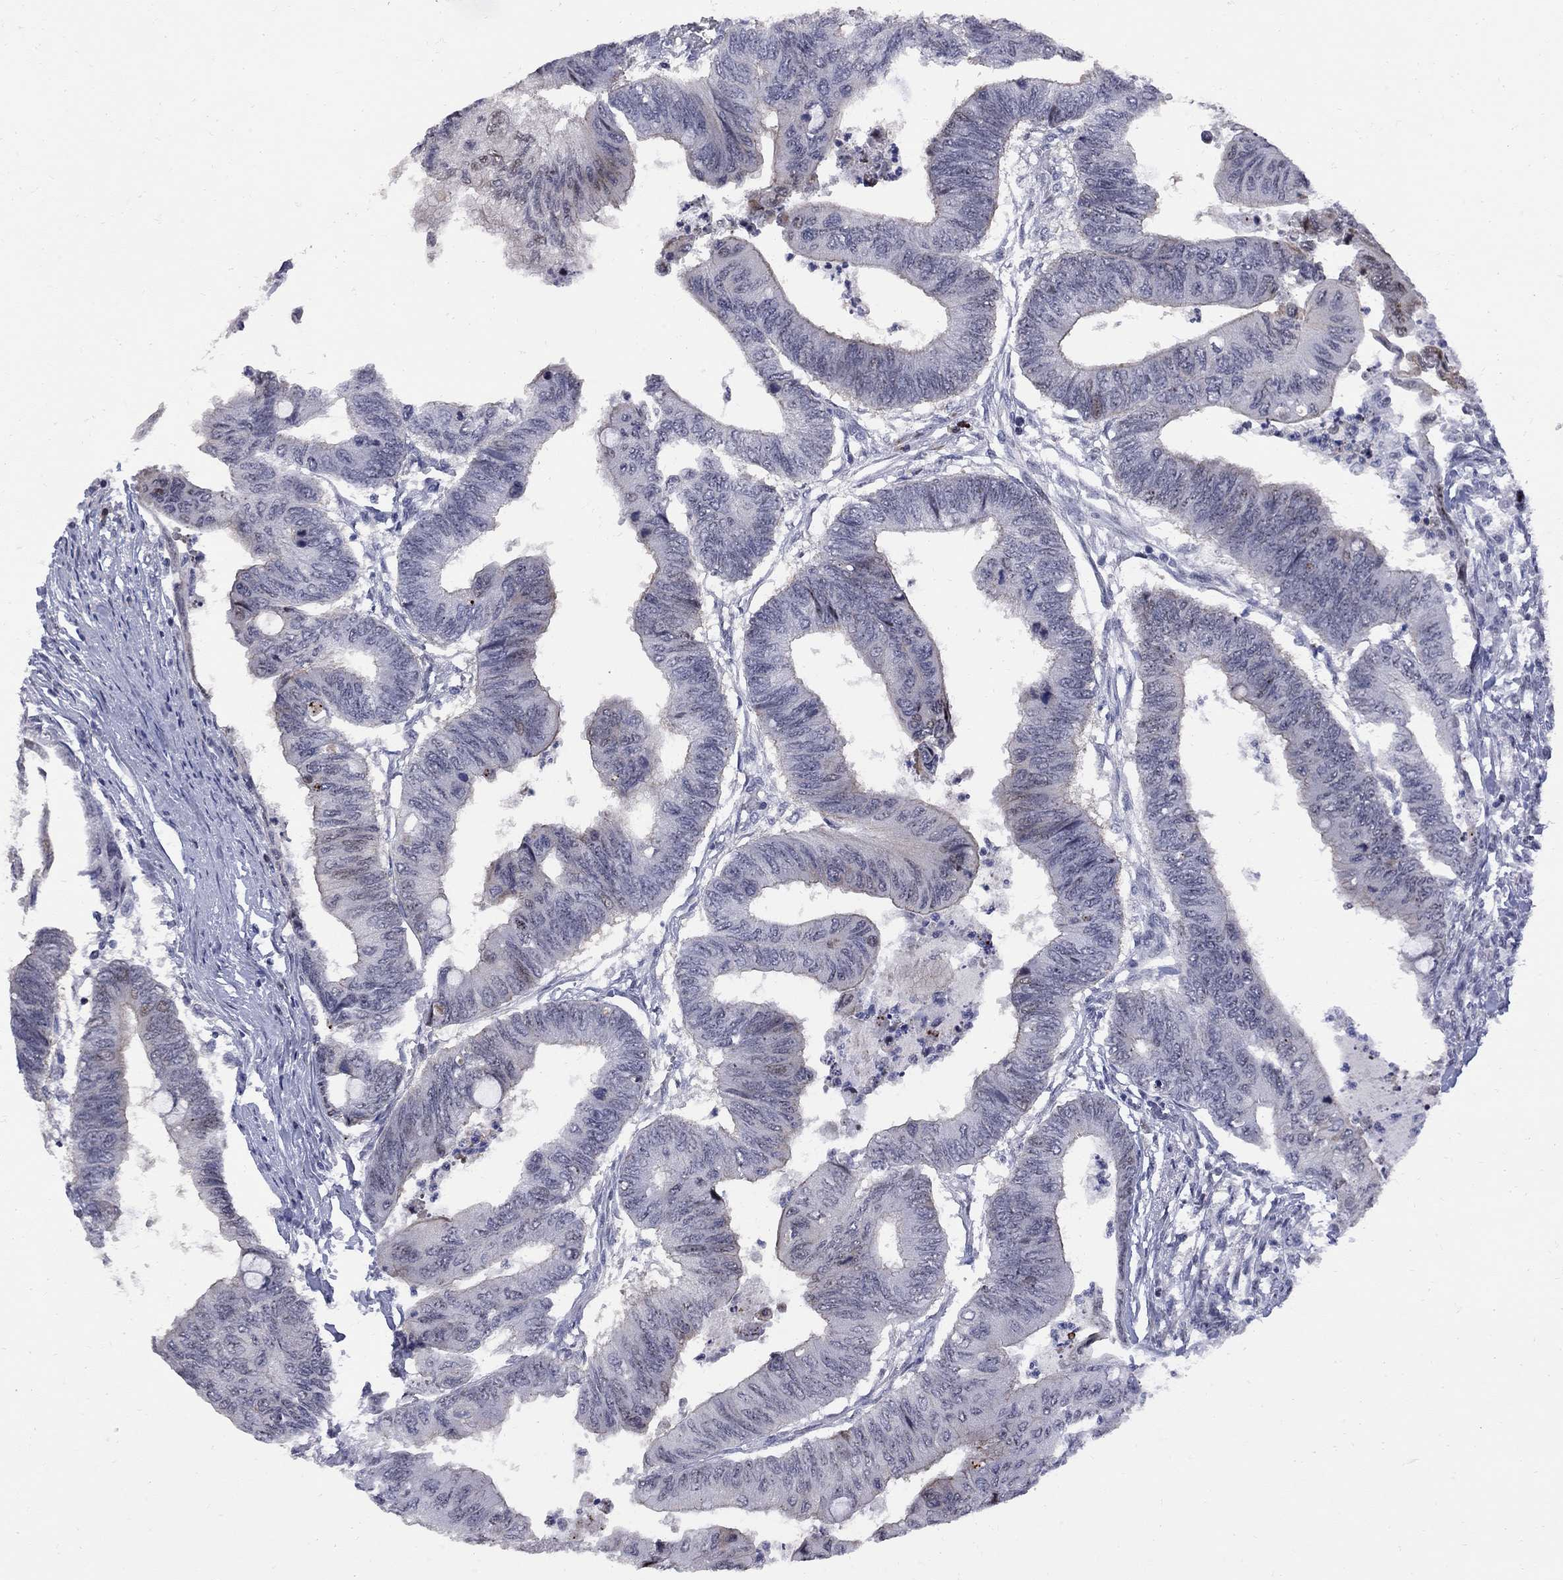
{"staining": {"intensity": "moderate", "quantity": "<25%", "location": "nuclear"}, "tissue": "colorectal cancer", "cell_type": "Tumor cells", "image_type": "cancer", "snomed": [{"axis": "morphology", "description": "Normal tissue, NOS"}, {"axis": "morphology", "description": "Adenocarcinoma, NOS"}, {"axis": "topography", "description": "Rectum"}, {"axis": "topography", "description": "Peripheral nerve tissue"}], "caption": "Approximately <25% of tumor cells in adenocarcinoma (colorectal) reveal moderate nuclear protein positivity as visualized by brown immunohistochemical staining.", "gene": "DHX33", "patient": {"sex": "male", "age": 92}}